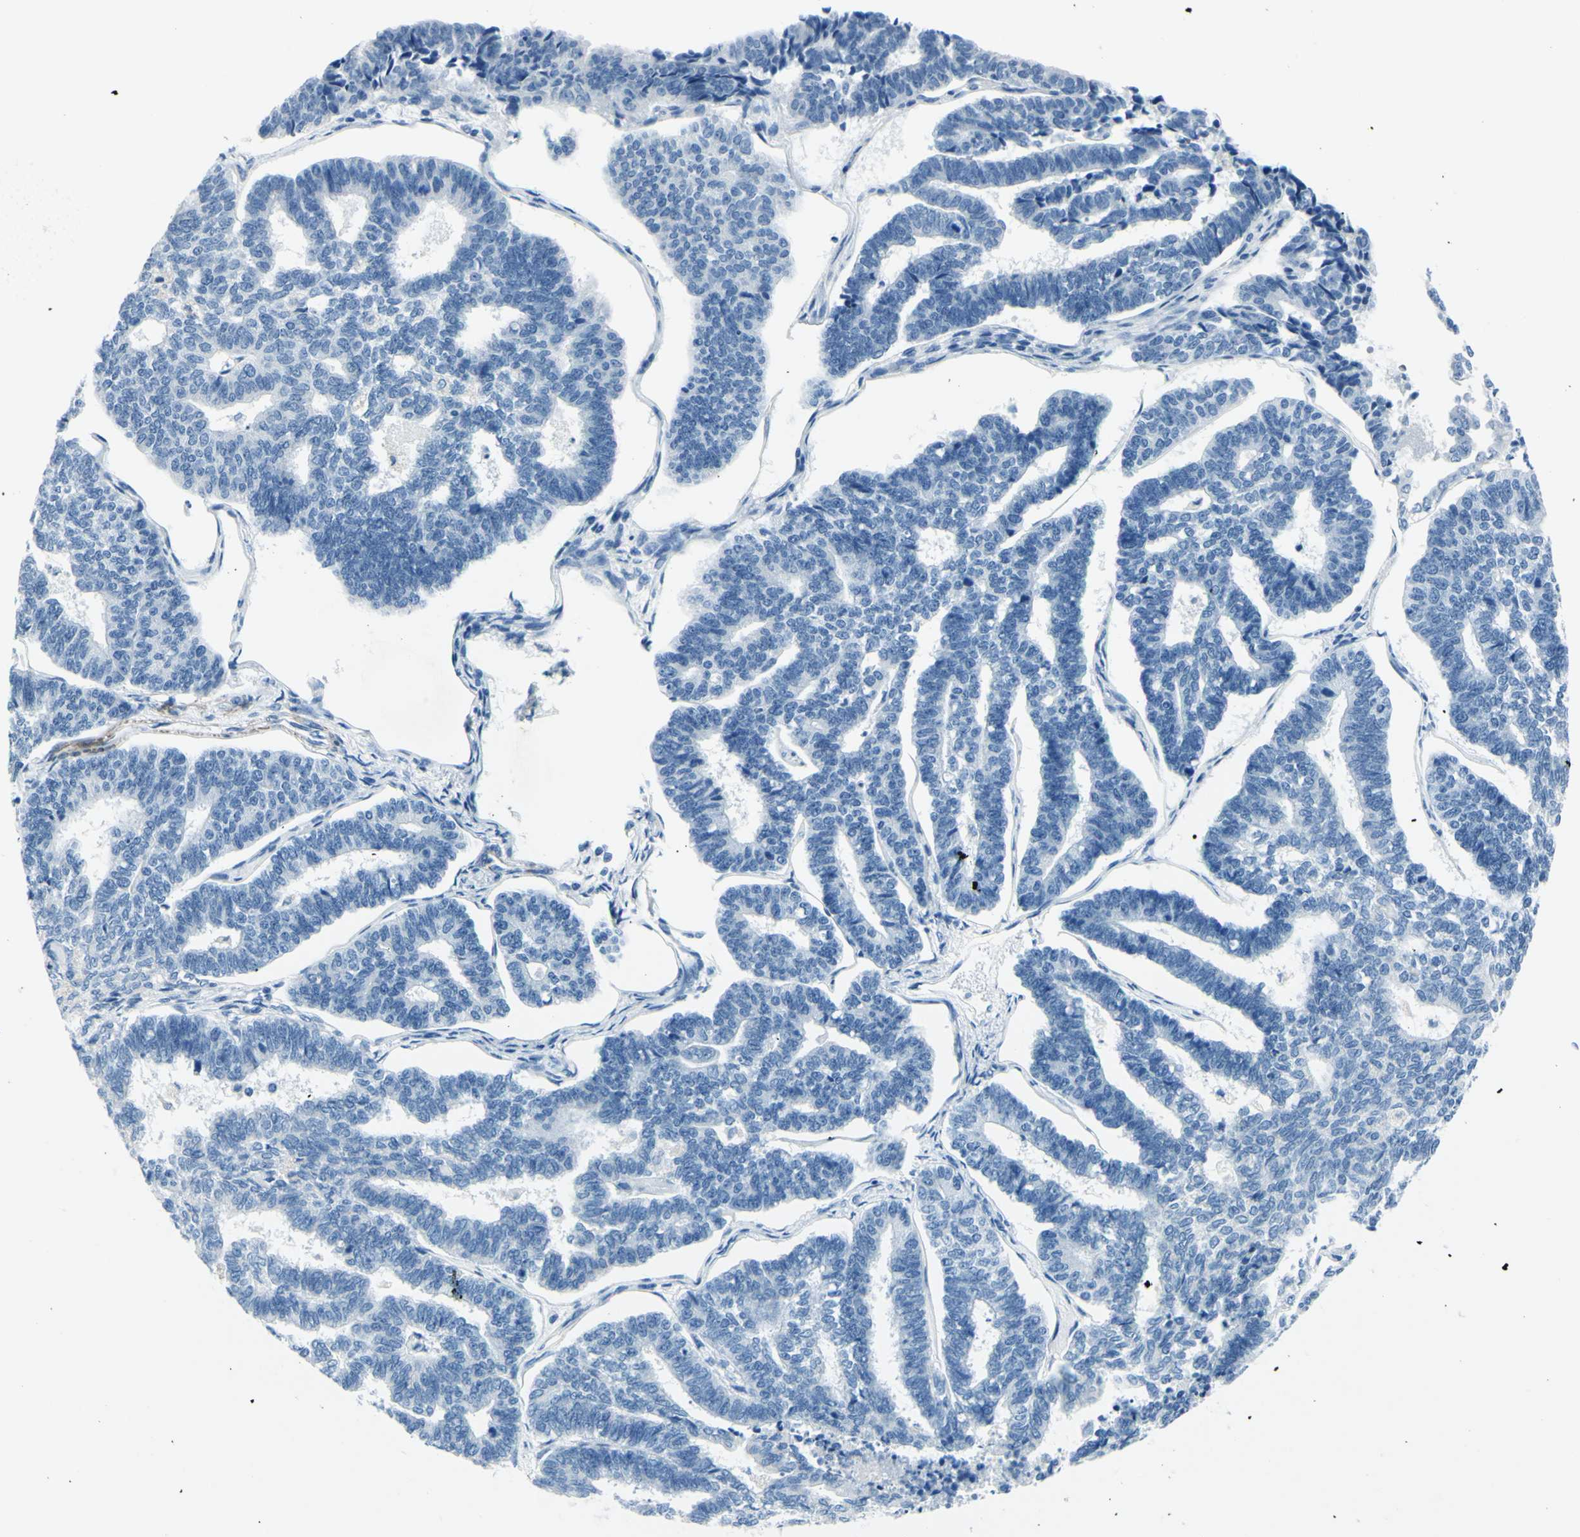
{"staining": {"intensity": "negative", "quantity": "none", "location": "none"}, "tissue": "endometrial cancer", "cell_type": "Tumor cells", "image_type": "cancer", "snomed": [{"axis": "morphology", "description": "Adenocarcinoma, NOS"}, {"axis": "topography", "description": "Endometrium"}], "caption": "Photomicrograph shows no protein staining in tumor cells of adenocarcinoma (endometrial) tissue. (DAB (3,3'-diaminobenzidine) IHC with hematoxylin counter stain).", "gene": "CDH15", "patient": {"sex": "female", "age": 70}}